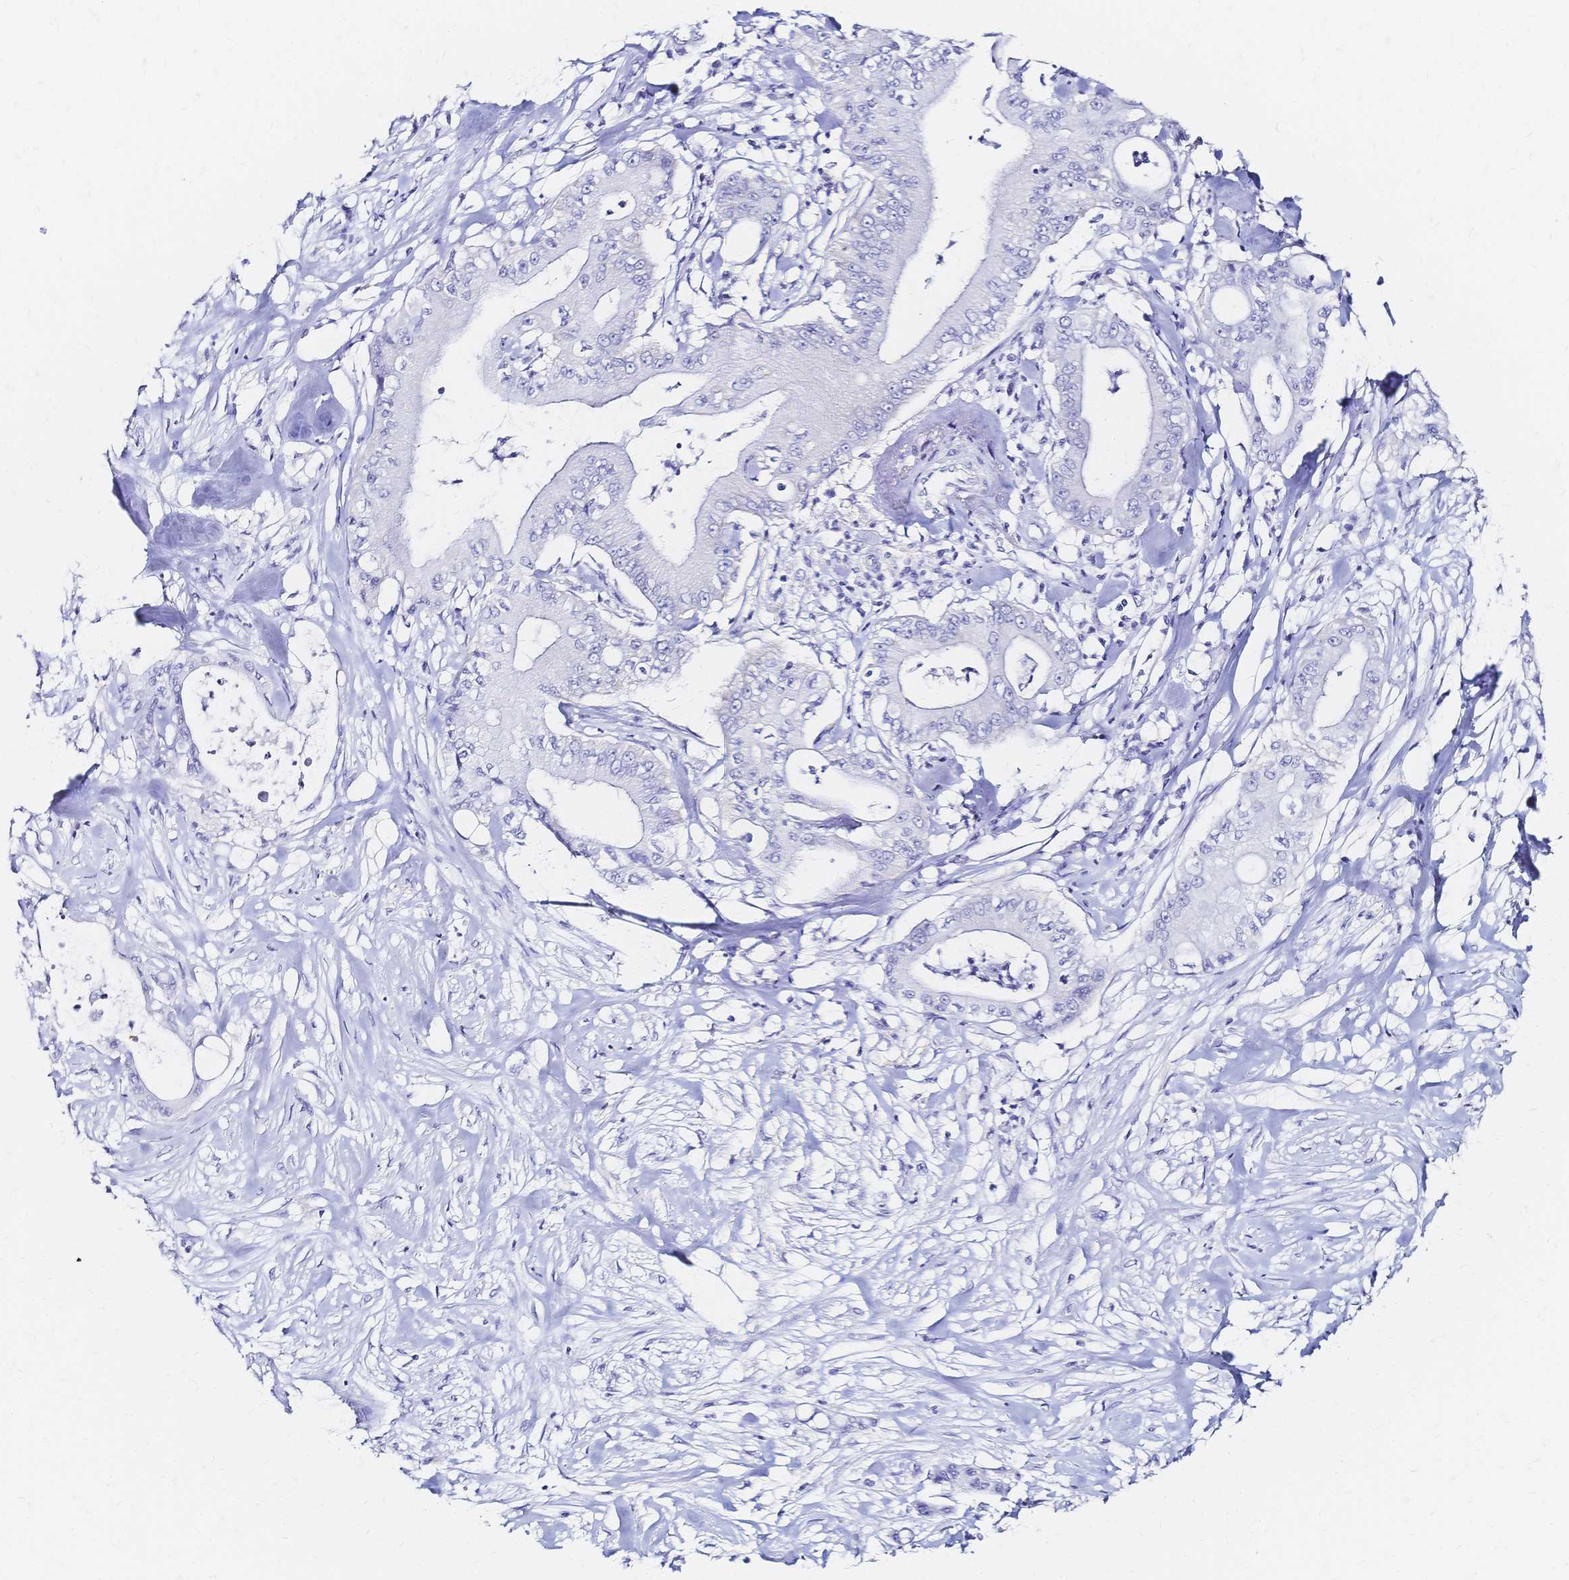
{"staining": {"intensity": "negative", "quantity": "none", "location": "none"}, "tissue": "pancreatic cancer", "cell_type": "Tumor cells", "image_type": "cancer", "snomed": [{"axis": "morphology", "description": "Adenocarcinoma, NOS"}, {"axis": "topography", "description": "Pancreas"}], "caption": "Pancreatic adenocarcinoma stained for a protein using immunohistochemistry shows no expression tumor cells.", "gene": "SLC5A1", "patient": {"sex": "male", "age": 71}}